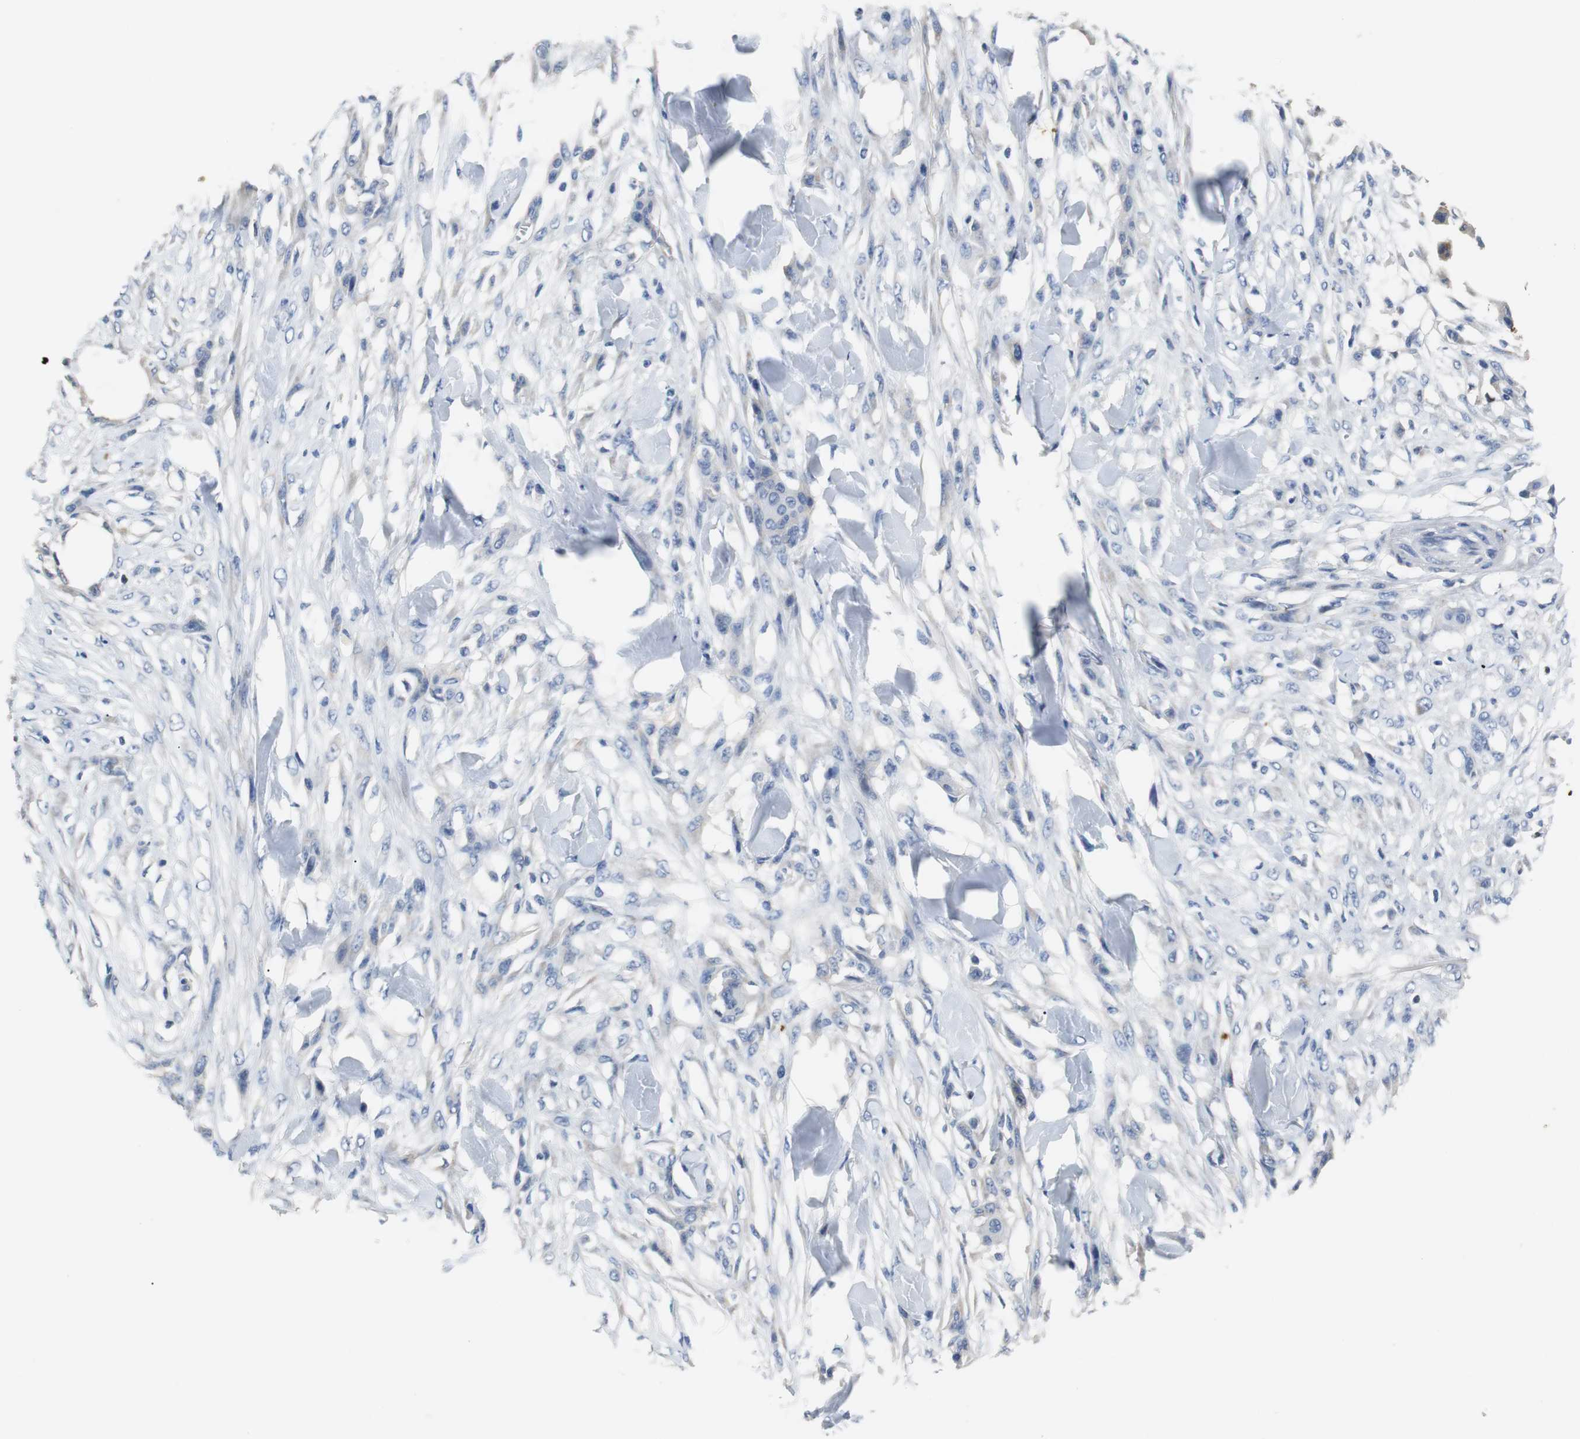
{"staining": {"intensity": "negative", "quantity": "none", "location": "none"}, "tissue": "skin cancer", "cell_type": "Tumor cells", "image_type": "cancer", "snomed": [{"axis": "morphology", "description": "Normal tissue, NOS"}, {"axis": "morphology", "description": "Squamous cell carcinoma, NOS"}, {"axis": "topography", "description": "Skin"}], "caption": "This is an IHC photomicrograph of skin squamous cell carcinoma. There is no staining in tumor cells.", "gene": "PCK1", "patient": {"sex": "female", "age": 59}}